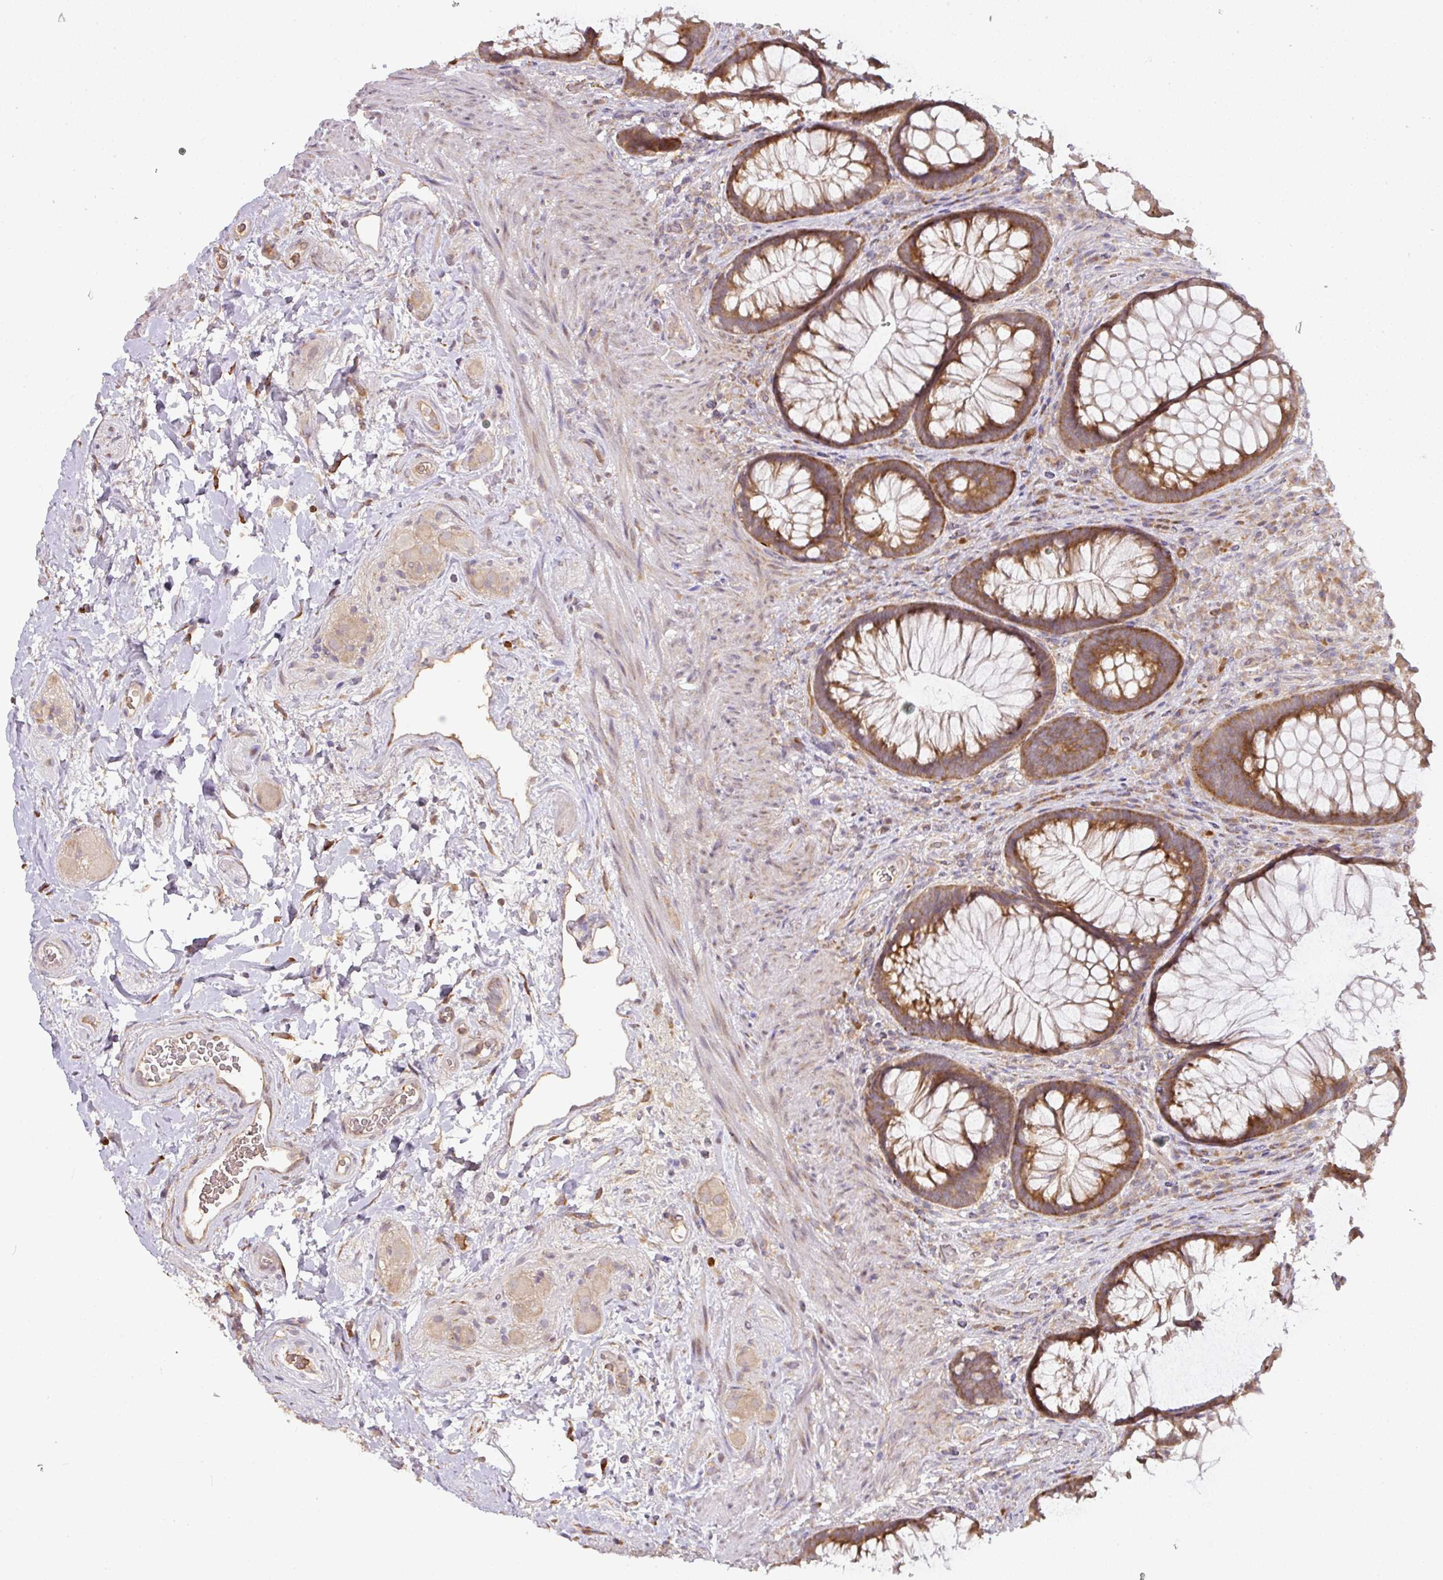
{"staining": {"intensity": "moderate", "quantity": ">75%", "location": "cytoplasmic/membranous"}, "tissue": "rectum", "cell_type": "Glandular cells", "image_type": "normal", "snomed": [{"axis": "morphology", "description": "Normal tissue, NOS"}, {"axis": "topography", "description": "Rectum"}], "caption": "High-power microscopy captured an immunohistochemistry (IHC) photomicrograph of unremarkable rectum, revealing moderate cytoplasmic/membranous positivity in about >75% of glandular cells.", "gene": "GALP", "patient": {"sex": "male", "age": 53}}